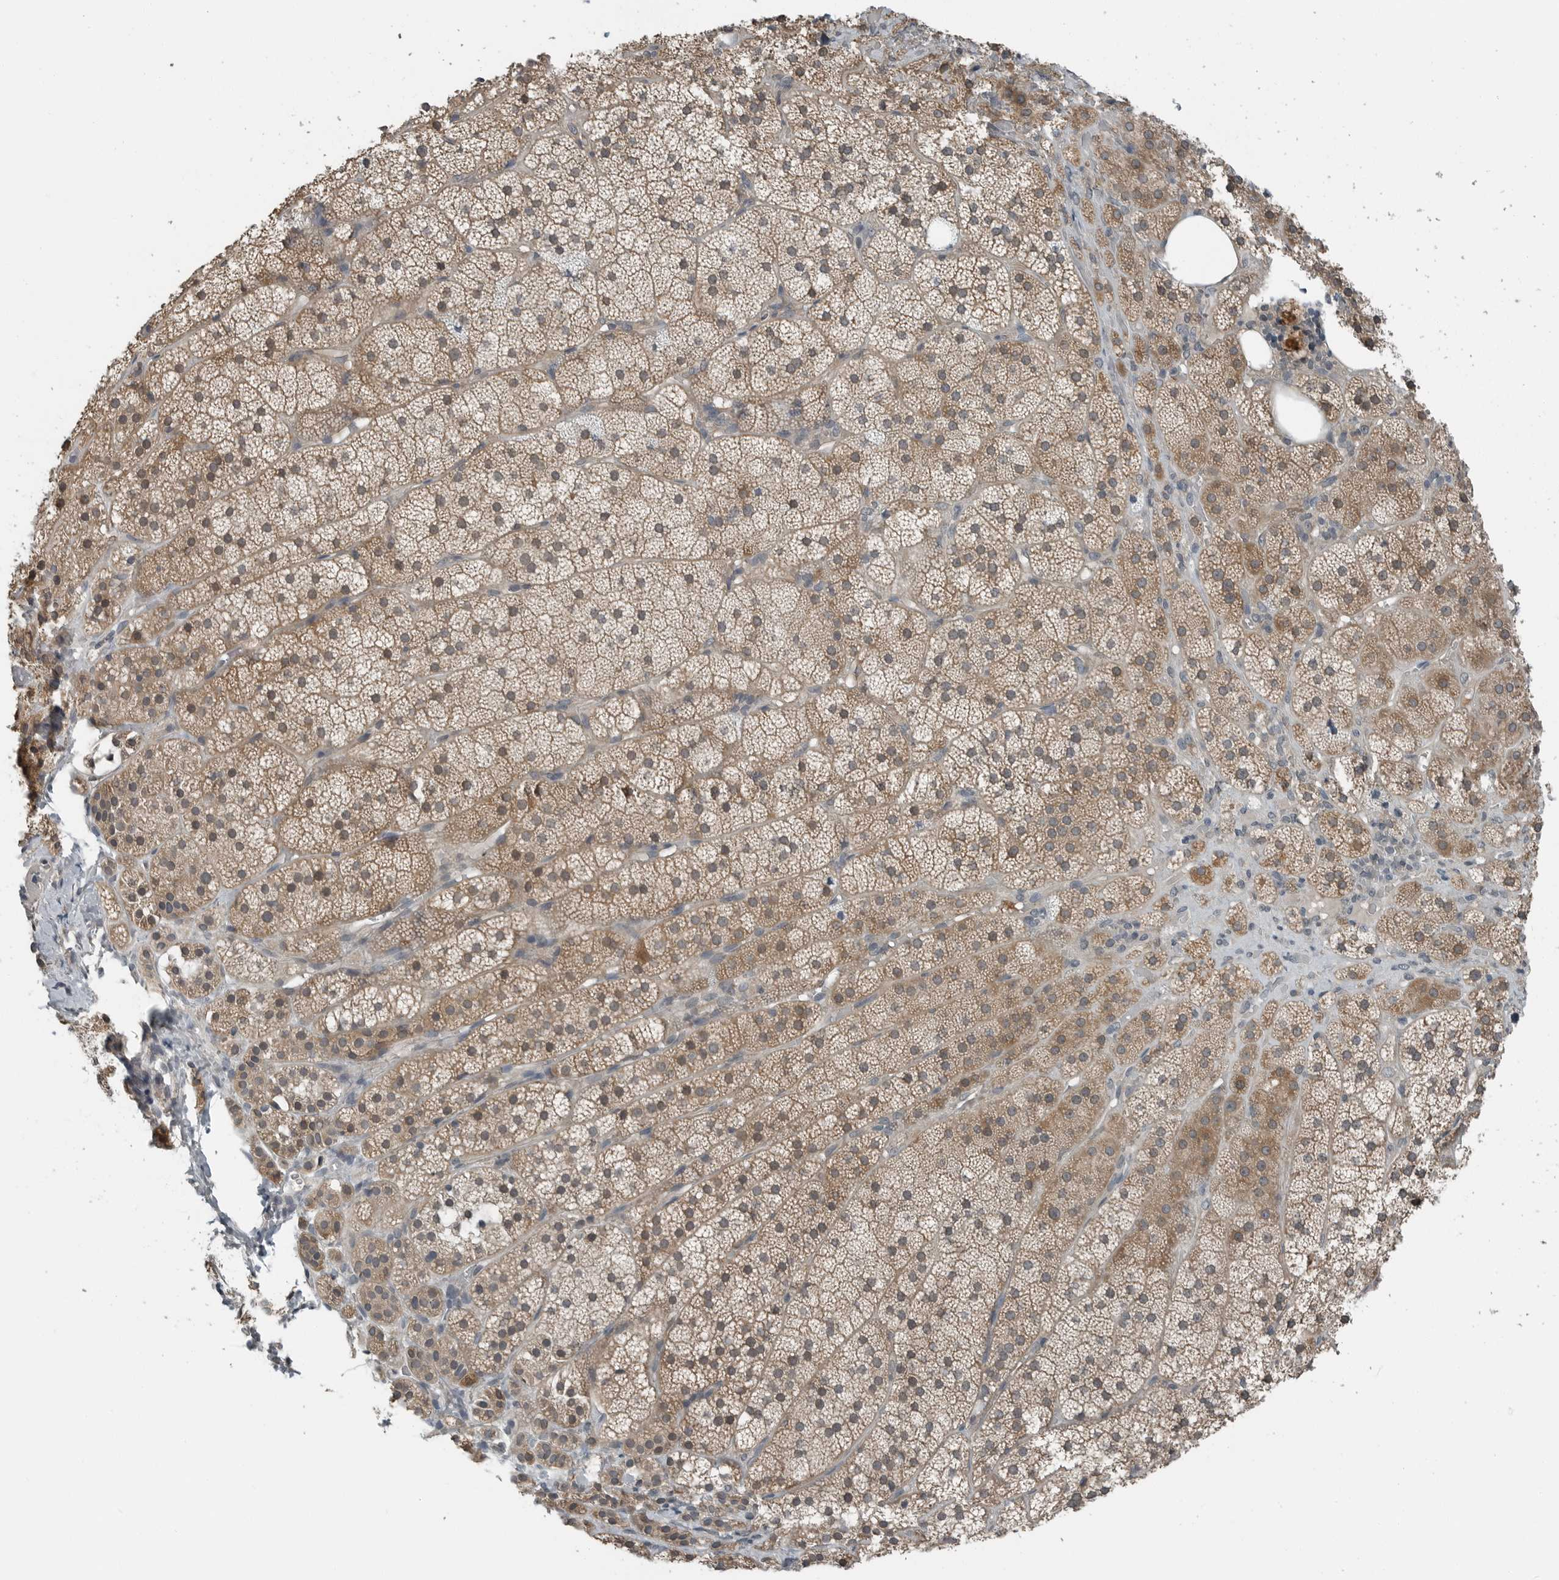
{"staining": {"intensity": "moderate", "quantity": ">75%", "location": "cytoplasmic/membranous,nuclear"}, "tissue": "adrenal gland", "cell_type": "Glandular cells", "image_type": "normal", "snomed": [{"axis": "morphology", "description": "Normal tissue, NOS"}, {"axis": "topography", "description": "Adrenal gland"}], "caption": "Protein staining of benign adrenal gland reveals moderate cytoplasmic/membranous,nuclear positivity in about >75% of glandular cells.", "gene": "ENSG00000286112", "patient": {"sex": "female", "age": 44}}